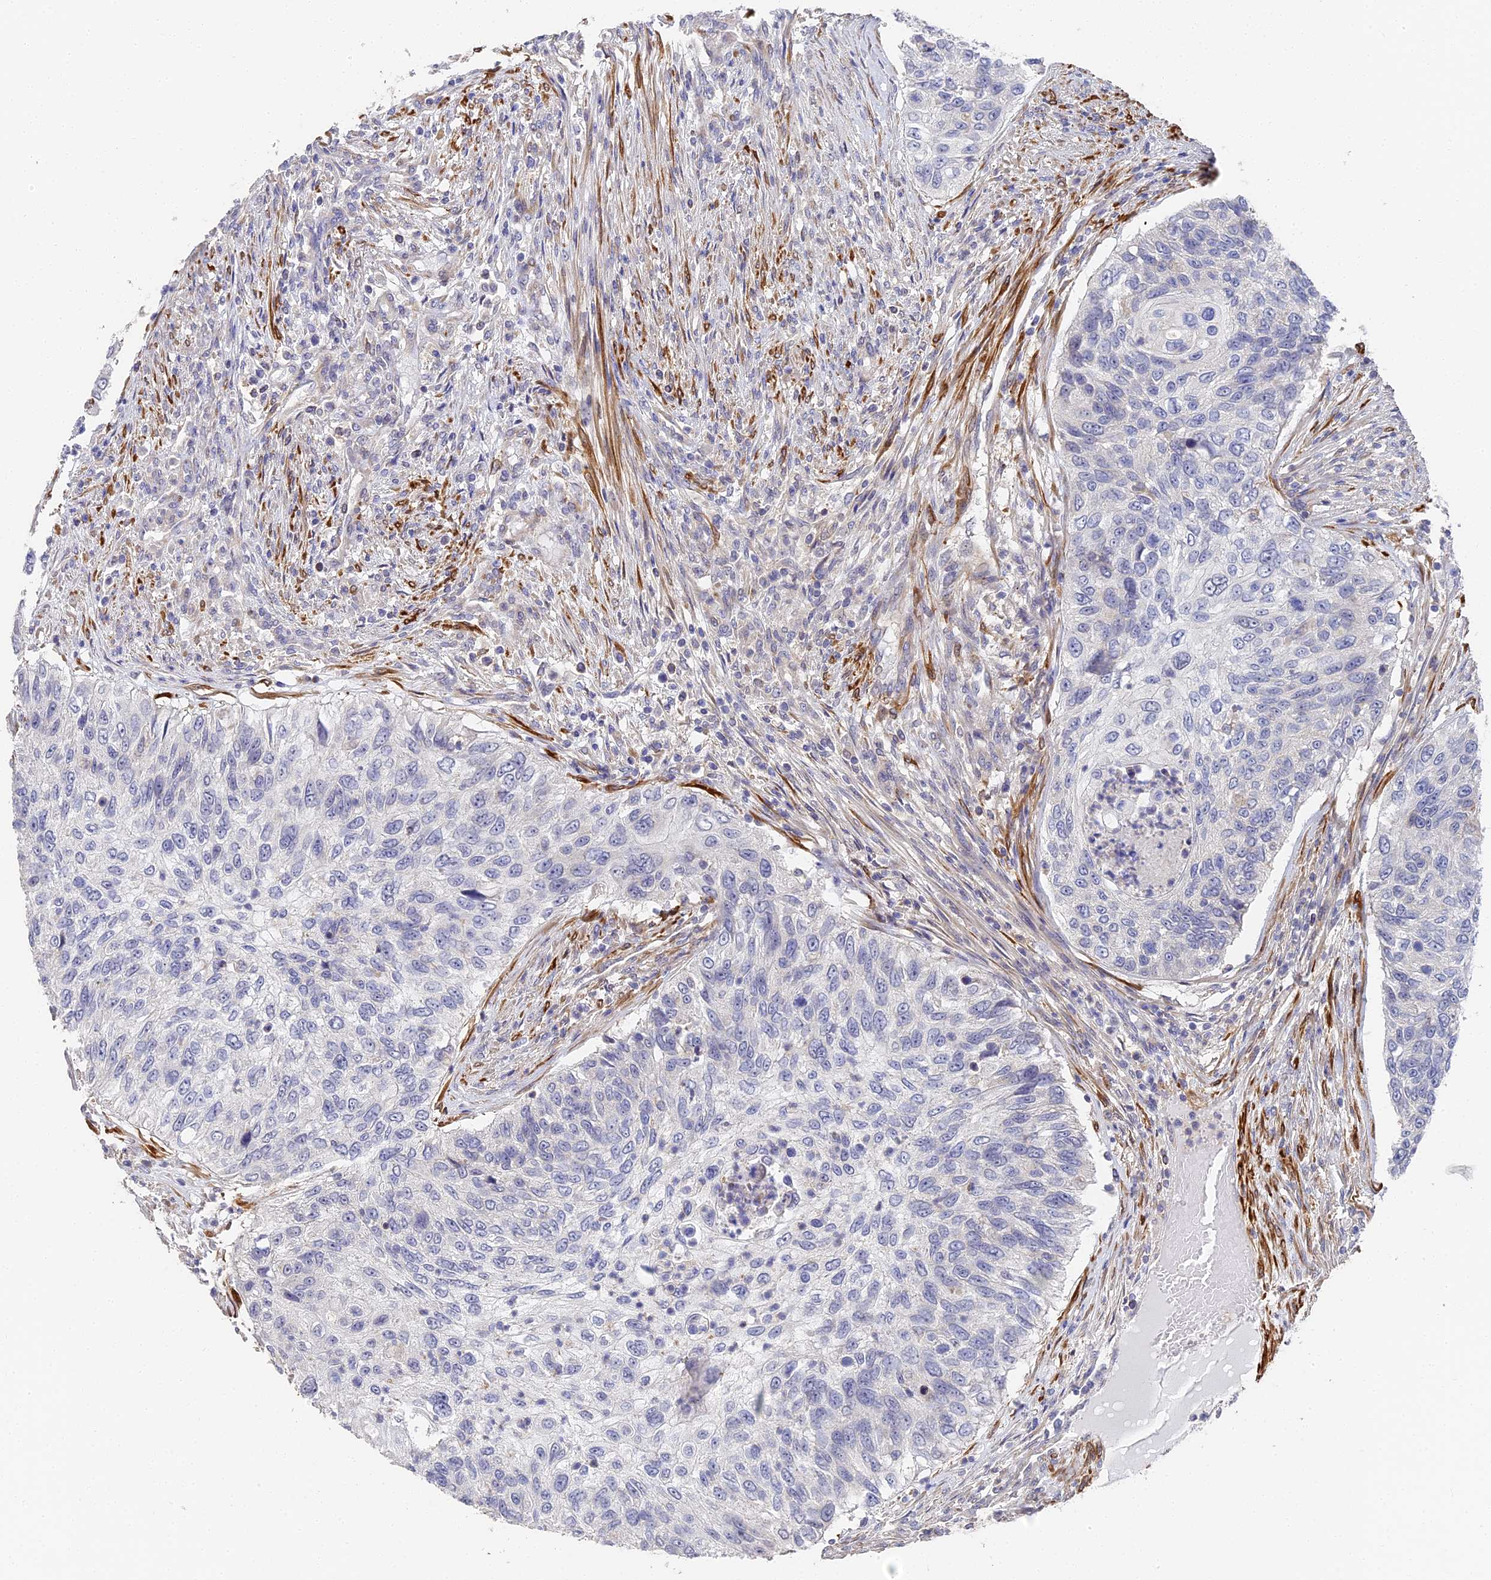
{"staining": {"intensity": "negative", "quantity": "none", "location": "none"}, "tissue": "urothelial cancer", "cell_type": "Tumor cells", "image_type": "cancer", "snomed": [{"axis": "morphology", "description": "Urothelial carcinoma, High grade"}, {"axis": "topography", "description": "Urinary bladder"}], "caption": "Immunohistochemistry histopathology image of urothelial cancer stained for a protein (brown), which demonstrates no positivity in tumor cells. The staining was performed using DAB to visualize the protein expression in brown, while the nuclei were stained in blue with hematoxylin (Magnification: 20x).", "gene": "CCDC113", "patient": {"sex": "female", "age": 60}}